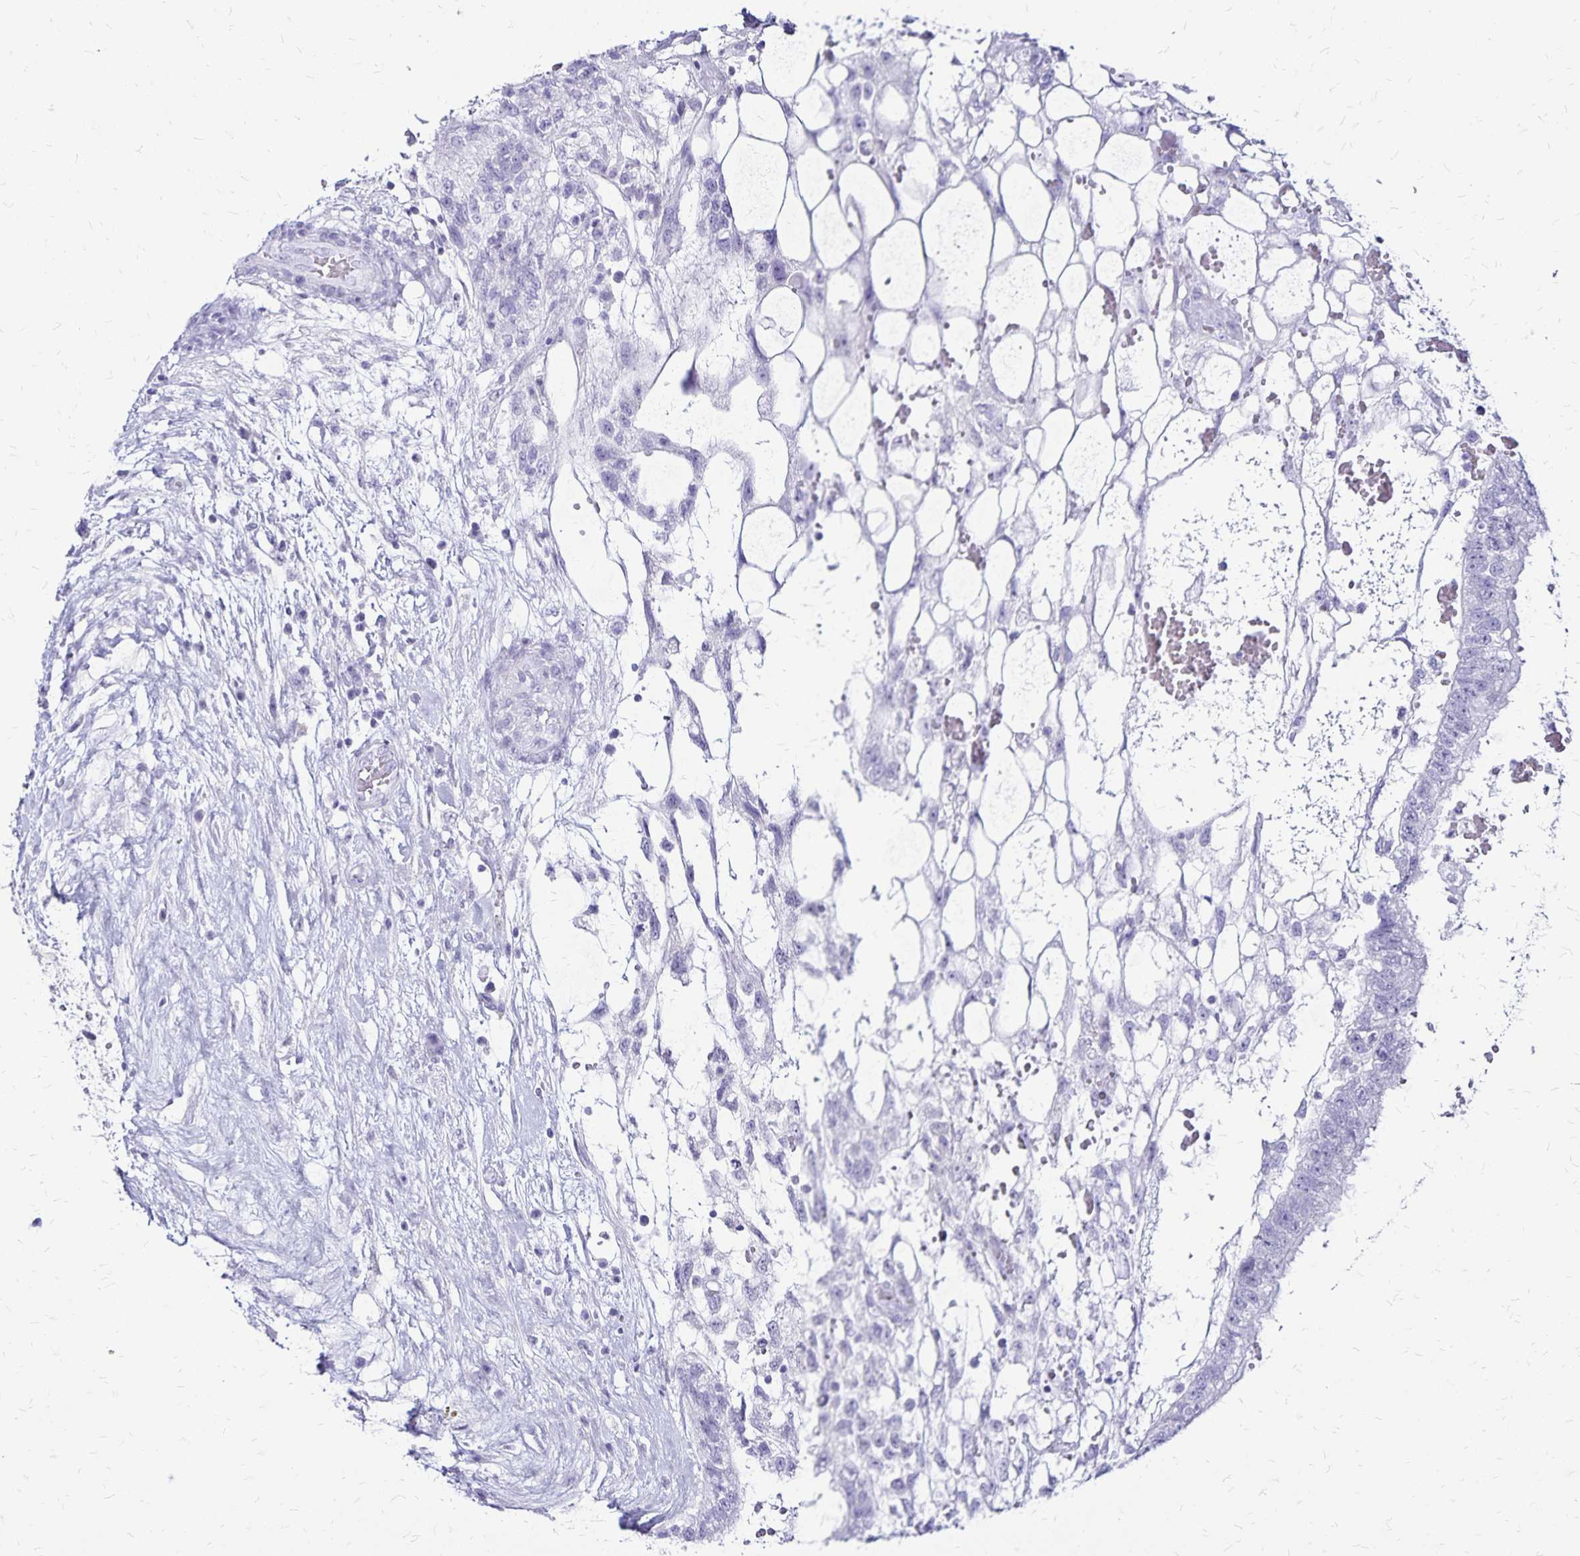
{"staining": {"intensity": "negative", "quantity": "none", "location": "none"}, "tissue": "testis cancer", "cell_type": "Tumor cells", "image_type": "cancer", "snomed": [{"axis": "morphology", "description": "Normal tissue, NOS"}, {"axis": "morphology", "description": "Carcinoma, Embryonal, NOS"}, {"axis": "topography", "description": "Testis"}], "caption": "Immunohistochemical staining of testis embryonal carcinoma shows no significant staining in tumor cells. The staining is performed using DAB (3,3'-diaminobenzidine) brown chromogen with nuclei counter-stained in using hematoxylin.", "gene": "LIN28B", "patient": {"sex": "male", "age": 32}}